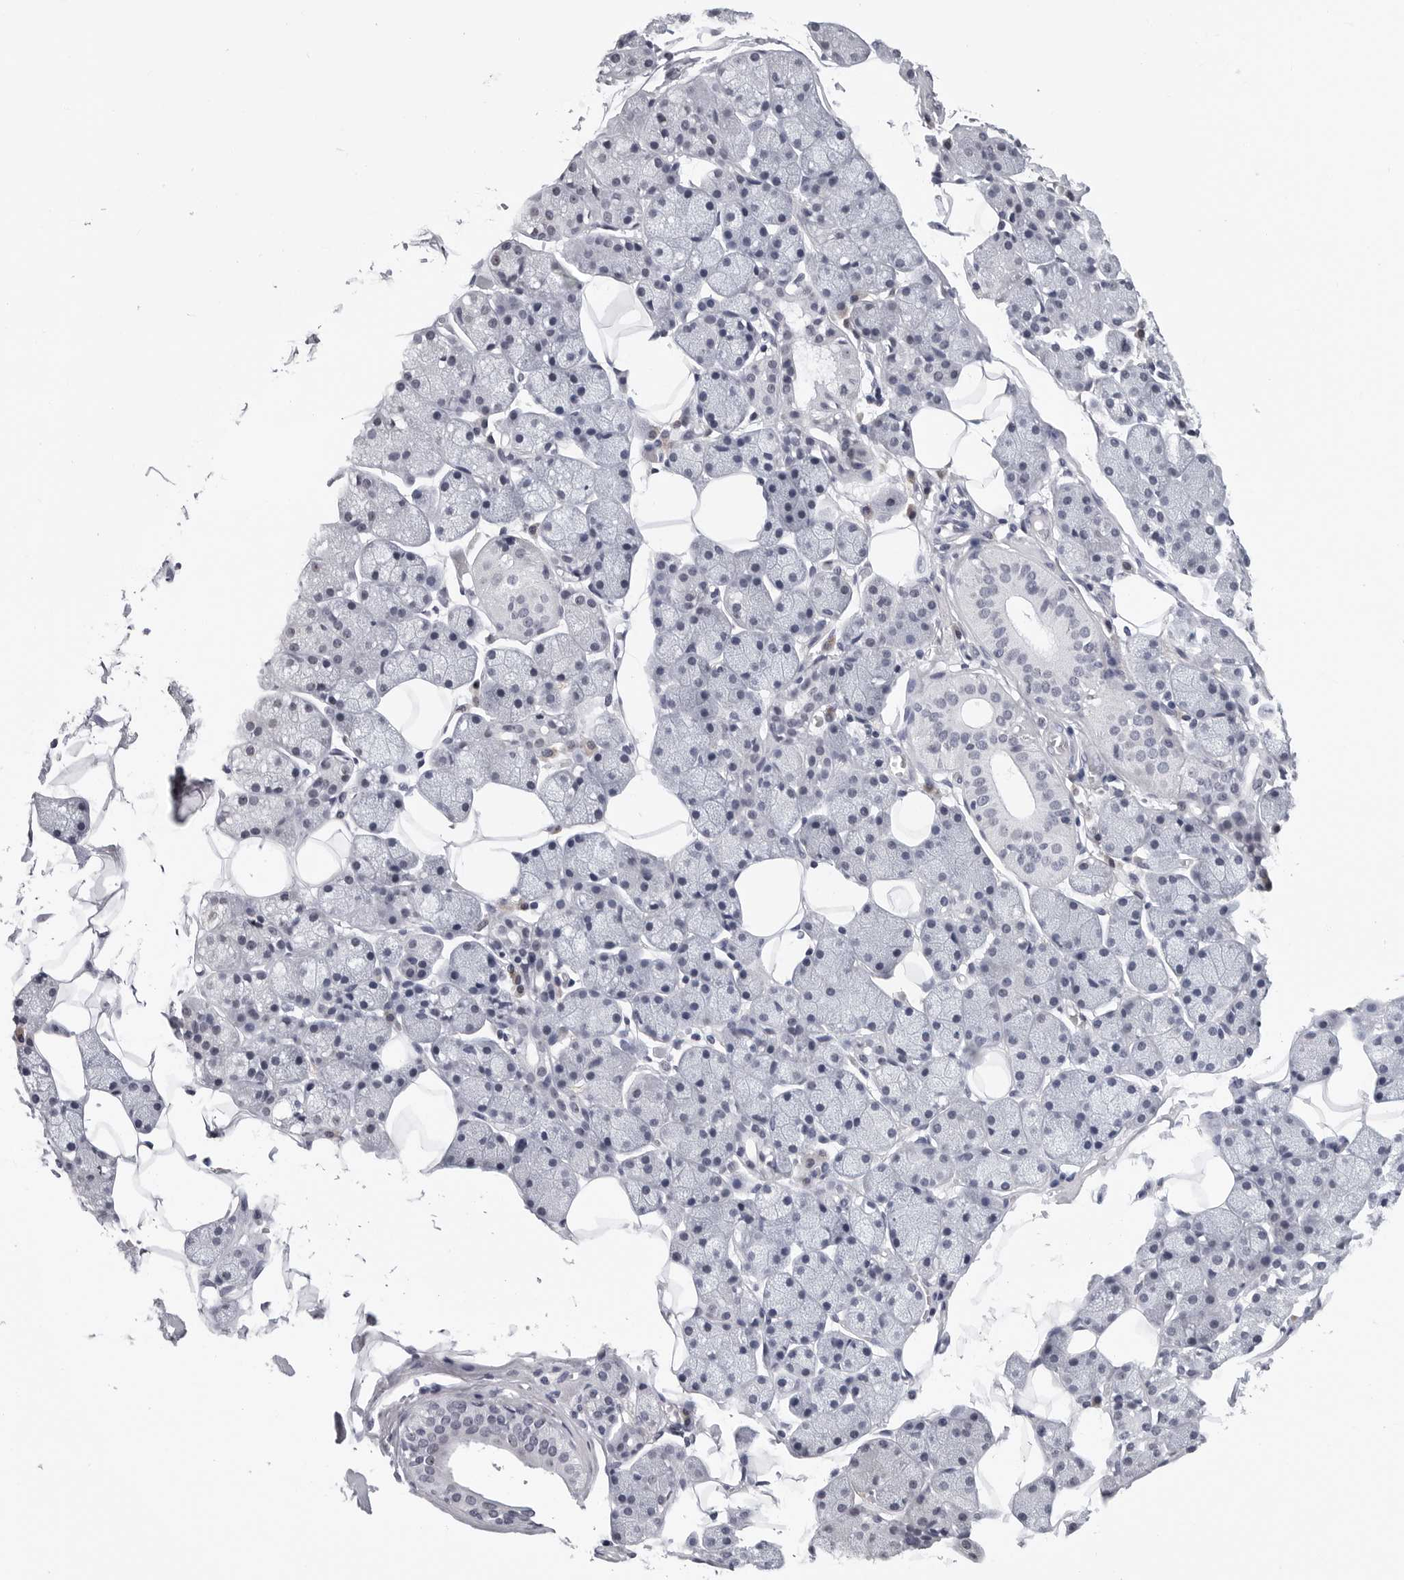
{"staining": {"intensity": "negative", "quantity": "none", "location": "none"}, "tissue": "salivary gland", "cell_type": "Glandular cells", "image_type": "normal", "snomed": [{"axis": "morphology", "description": "Normal tissue, NOS"}, {"axis": "topography", "description": "Salivary gland"}], "caption": "IHC of benign human salivary gland demonstrates no staining in glandular cells. (DAB (3,3'-diaminobenzidine) immunohistochemistry, high magnification).", "gene": "GNL2", "patient": {"sex": "female", "age": 33}}